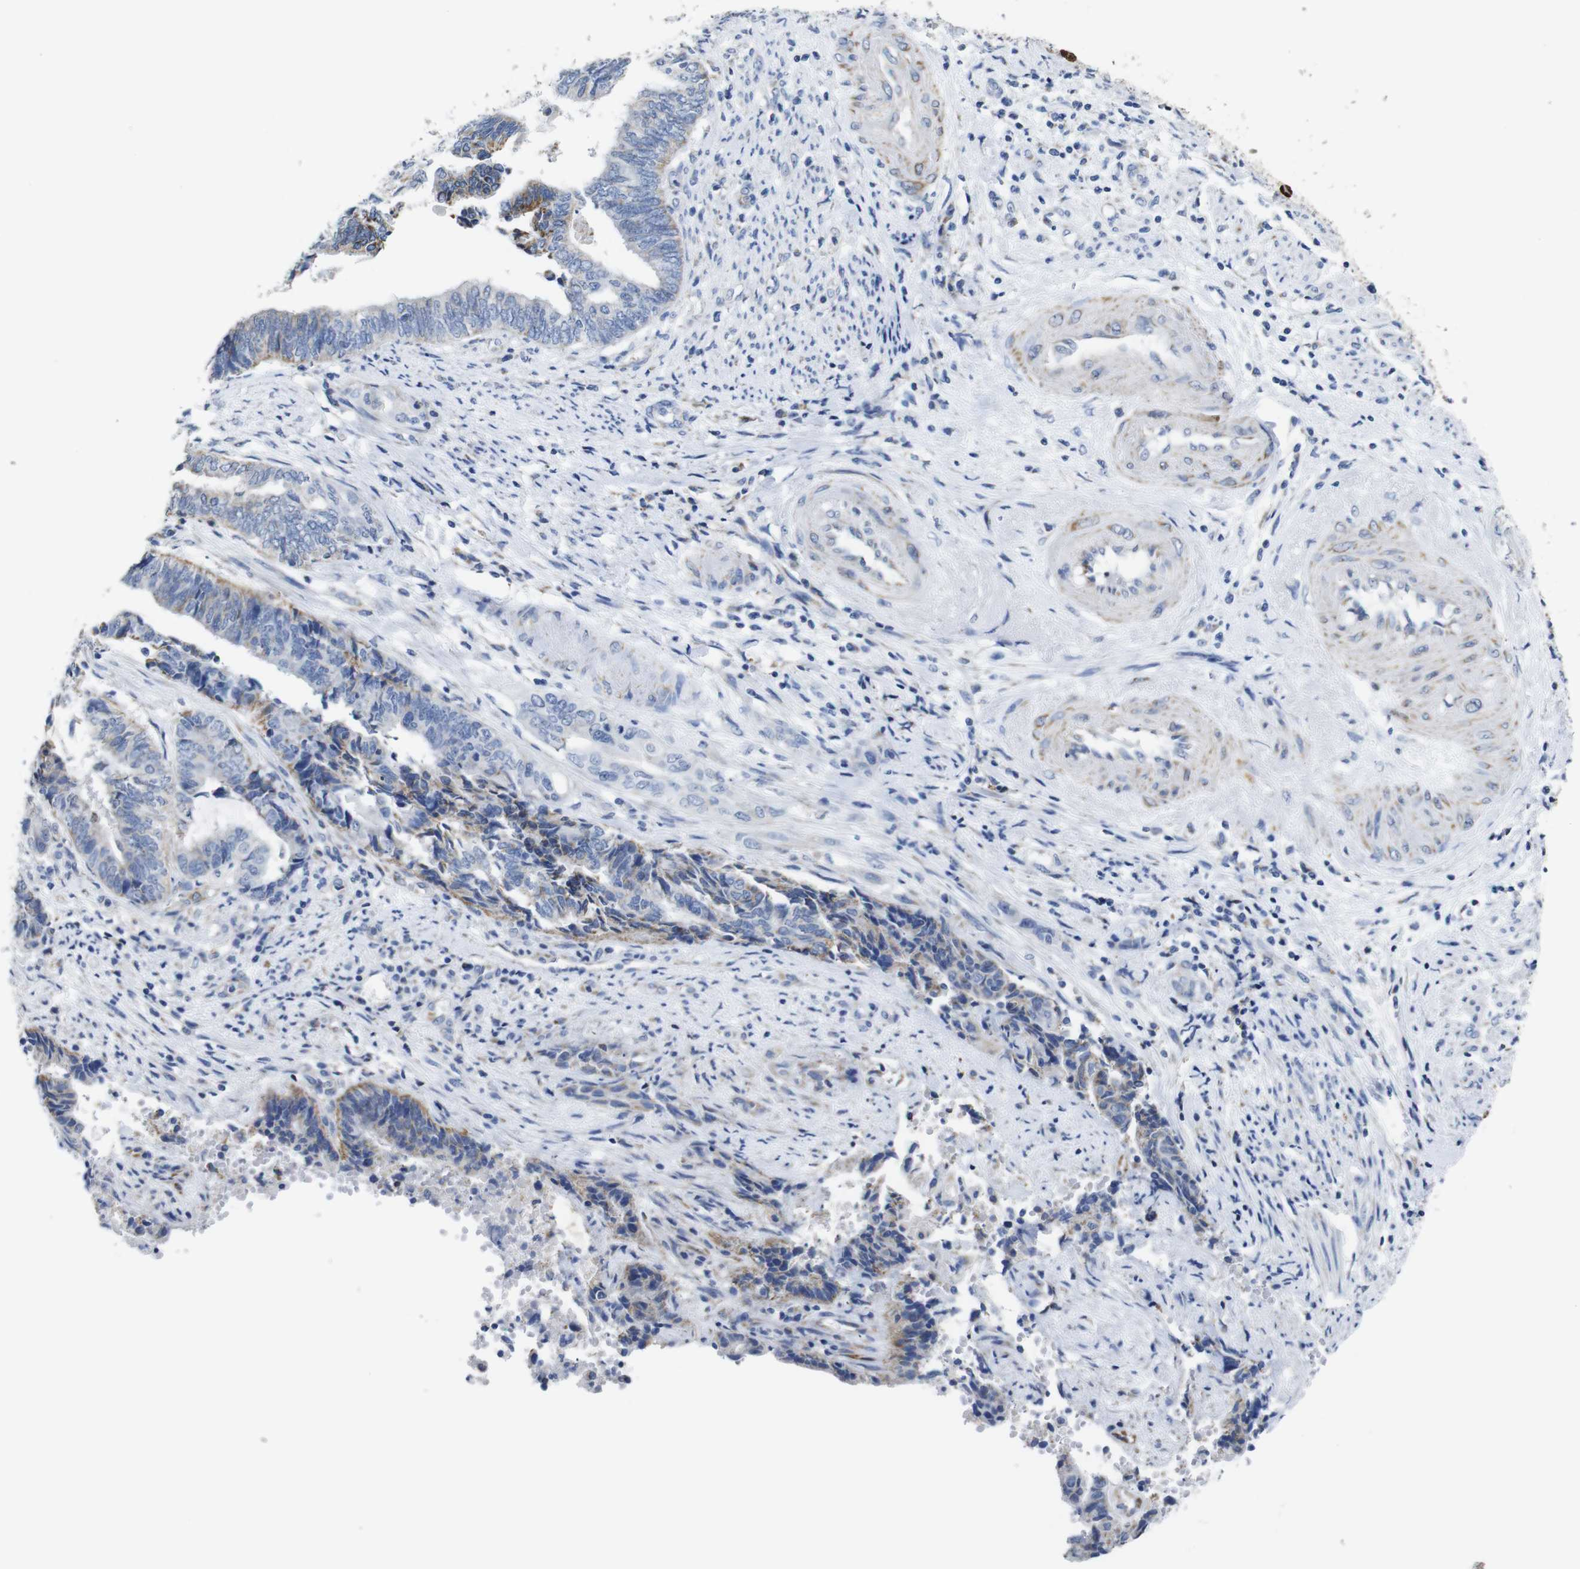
{"staining": {"intensity": "negative", "quantity": "none", "location": "none"}, "tissue": "endometrial cancer", "cell_type": "Tumor cells", "image_type": "cancer", "snomed": [{"axis": "morphology", "description": "Adenocarcinoma, NOS"}, {"axis": "topography", "description": "Uterus"}, {"axis": "topography", "description": "Endometrium"}], "caption": "Immunohistochemical staining of human adenocarcinoma (endometrial) shows no significant expression in tumor cells.", "gene": "MAOA", "patient": {"sex": "female", "age": 70}}